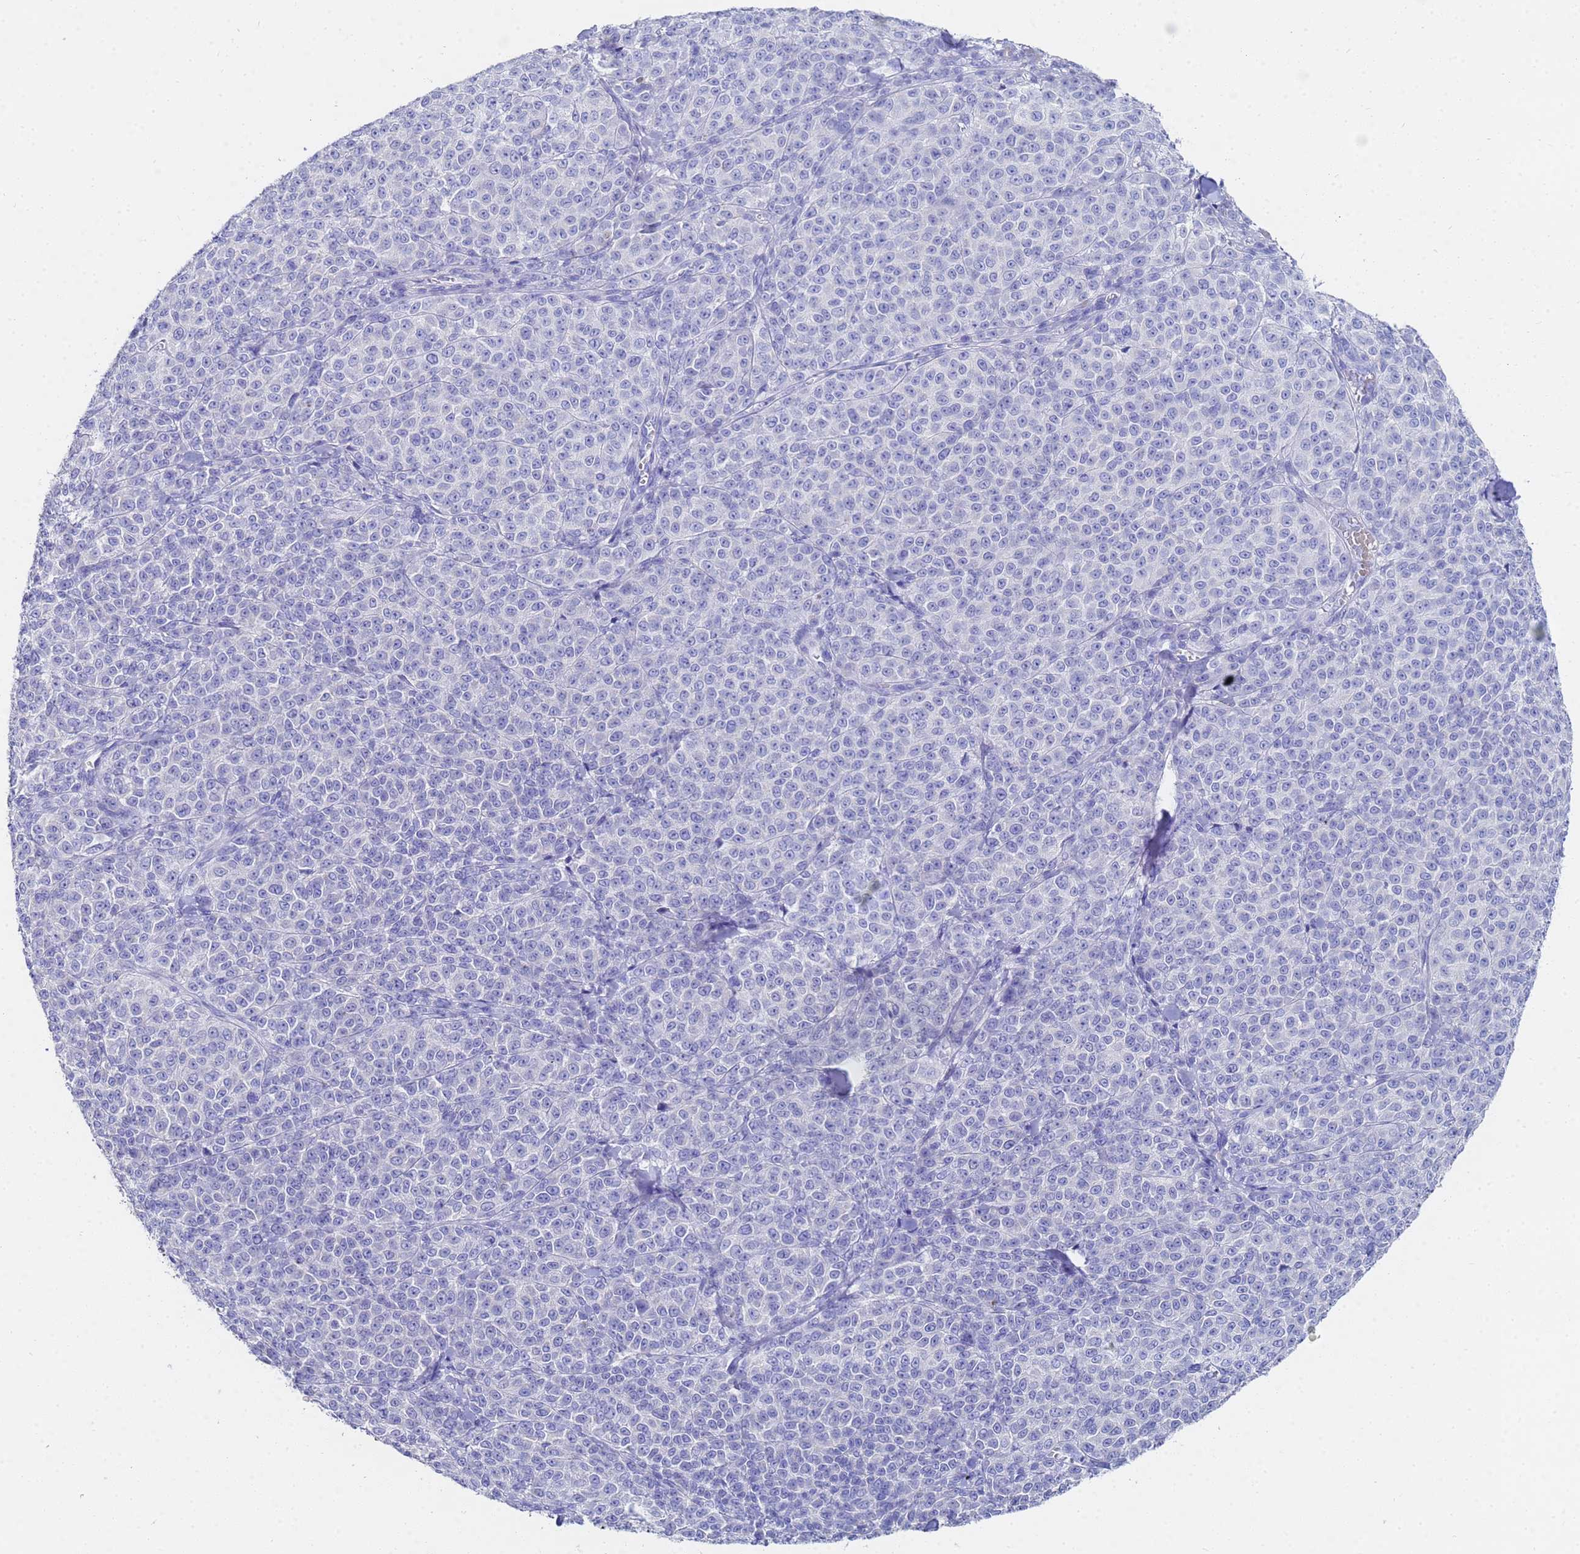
{"staining": {"intensity": "negative", "quantity": "none", "location": "none"}, "tissue": "melanoma", "cell_type": "Tumor cells", "image_type": "cancer", "snomed": [{"axis": "morphology", "description": "Normal tissue, NOS"}, {"axis": "morphology", "description": "Malignant melanoma, NOS"}, {"axis": "topography", "description": "Skin"}], "caption": "Human malignant melanoma stained for a protein using IHC exhibits no positivity in tumor cells.", "gene": "C2orf72", "patient": {"sex": "female", "age": 34}}